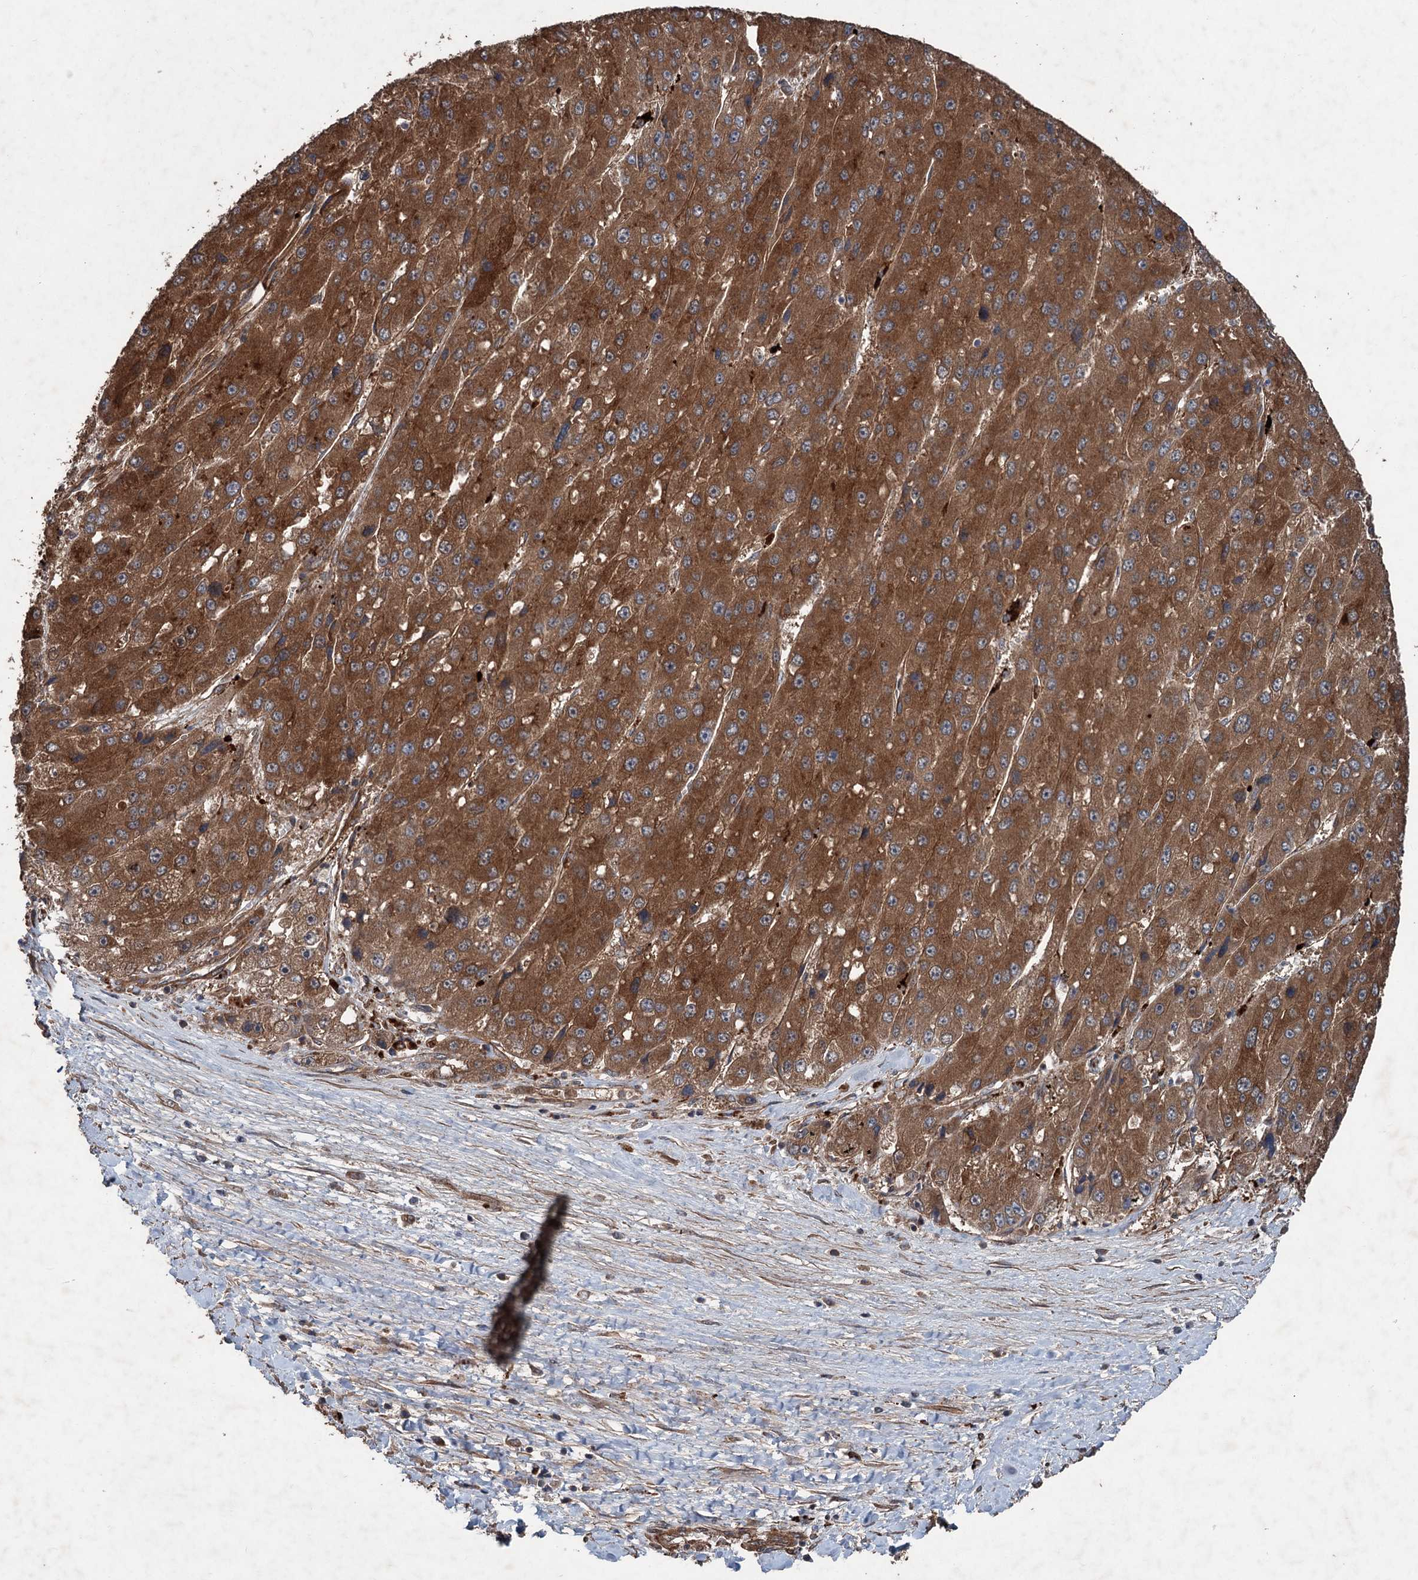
{"staining": {"intensity": "strong", "quantity": ">75%", "location": "cytoplasmic/membranous"}, "tissue": "liver cancer", "cell_type": "Tumor cells", "image_type": "cancer", "snomed": [{"axis": "morphology", "description": "Carcinoma, Hepatocellular, NOS"}, {"axis": "topography", "description": "Liver"}], "caption": "Liver cancer (hepatocellular carcinoma) tissue shows strong cytoplasmic/membranous expression in approximately >75% of tumor cells, visualized by immunohistochemistry.", "gene": "RNF214", "patient": {"sex": "female", "age": 73}}